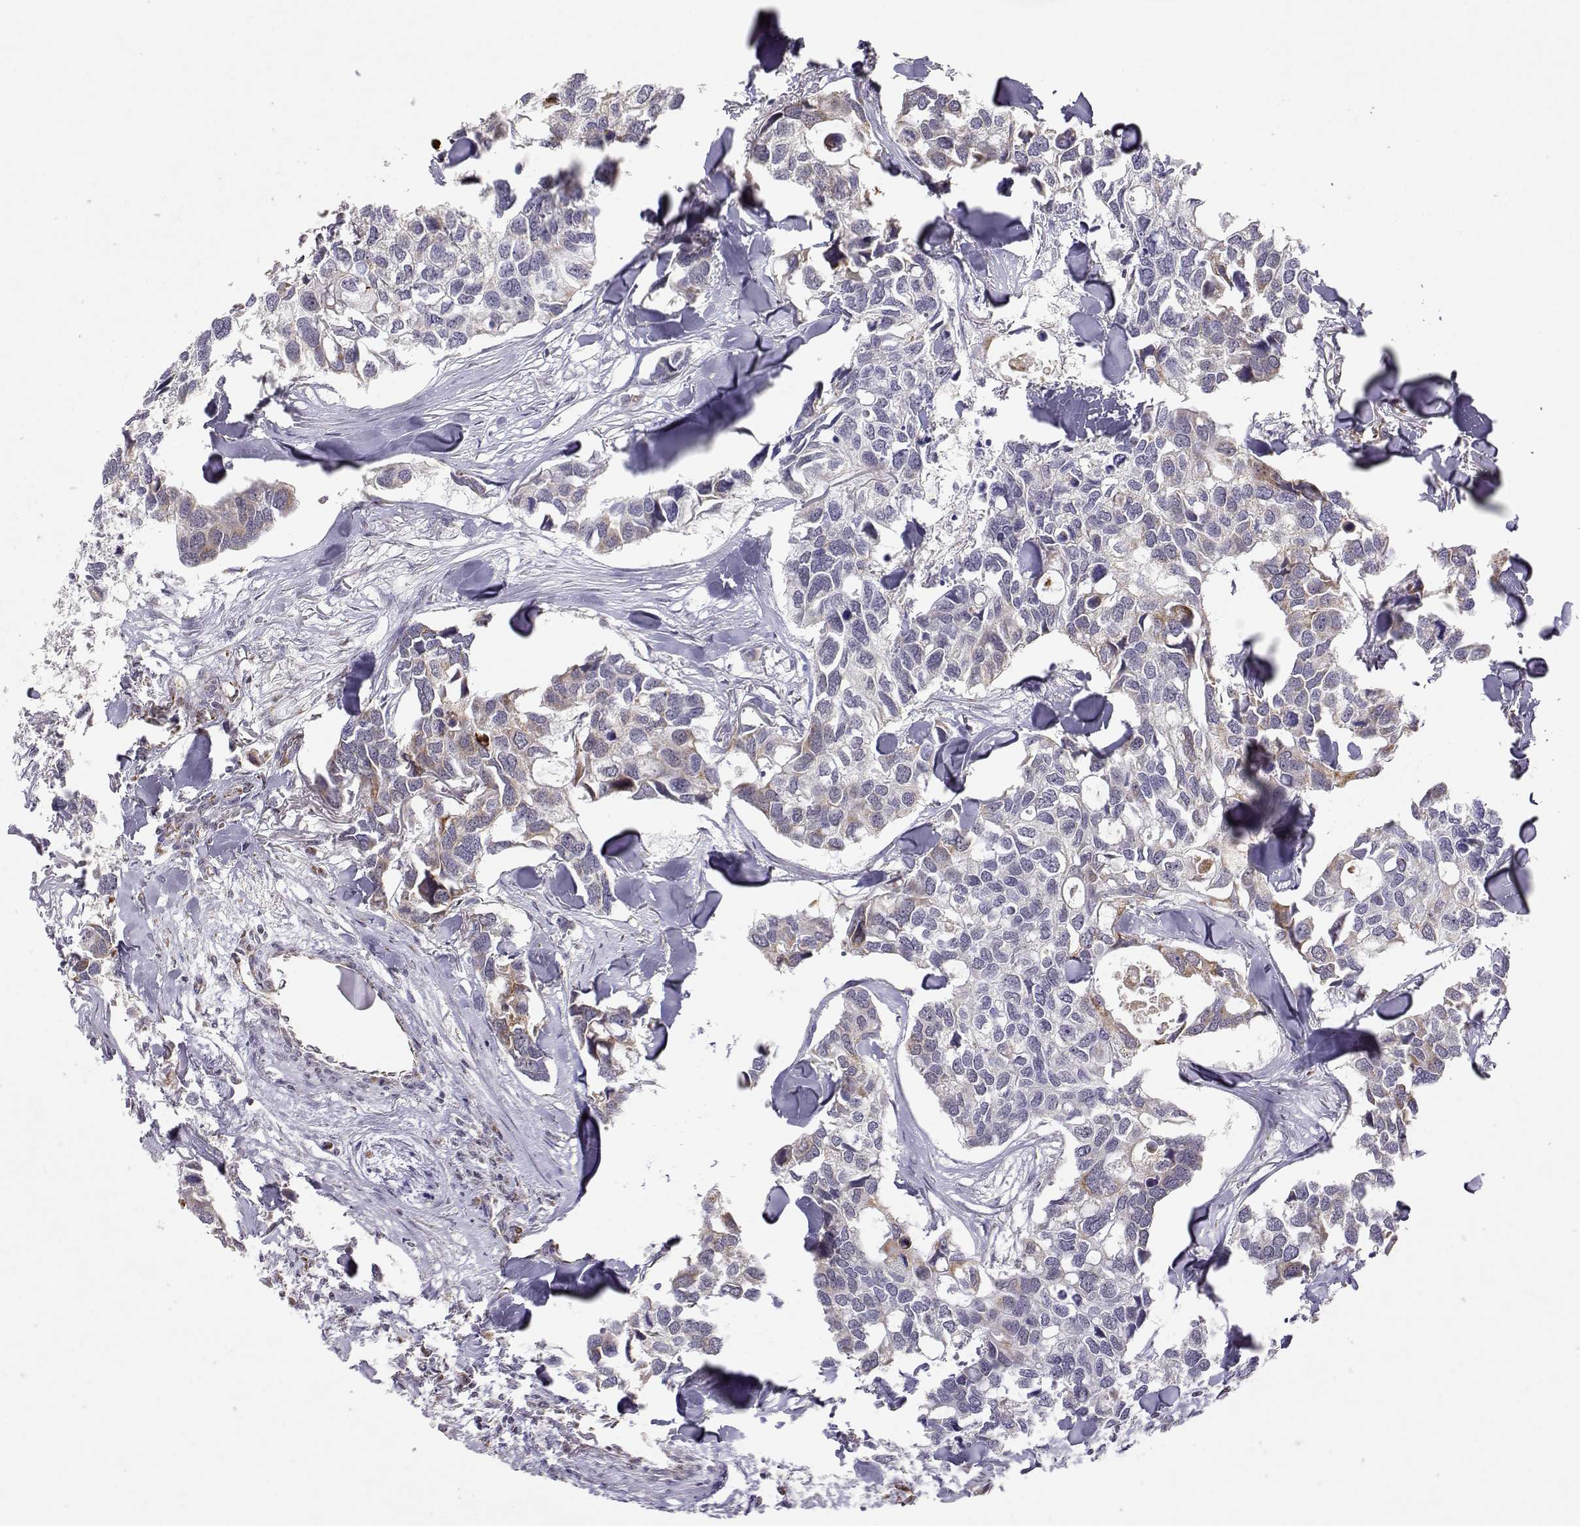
{"staining": {"intensity": "negative", "quantity": "none", "location": "none"}, "tissue": "breast cancer", "cell_type": "Tumor cells", "image_type": "cancer", "snomed": [{"axis": "morphology", "description": "Duct carcinoma"}, {"axis": "topography", "description": "Breast"}], "caption": "IHC of breast cancer exhibits no staining in tumor cells.", "gene": "EXOG", "patient": {"sex": "female", "age": 83}}